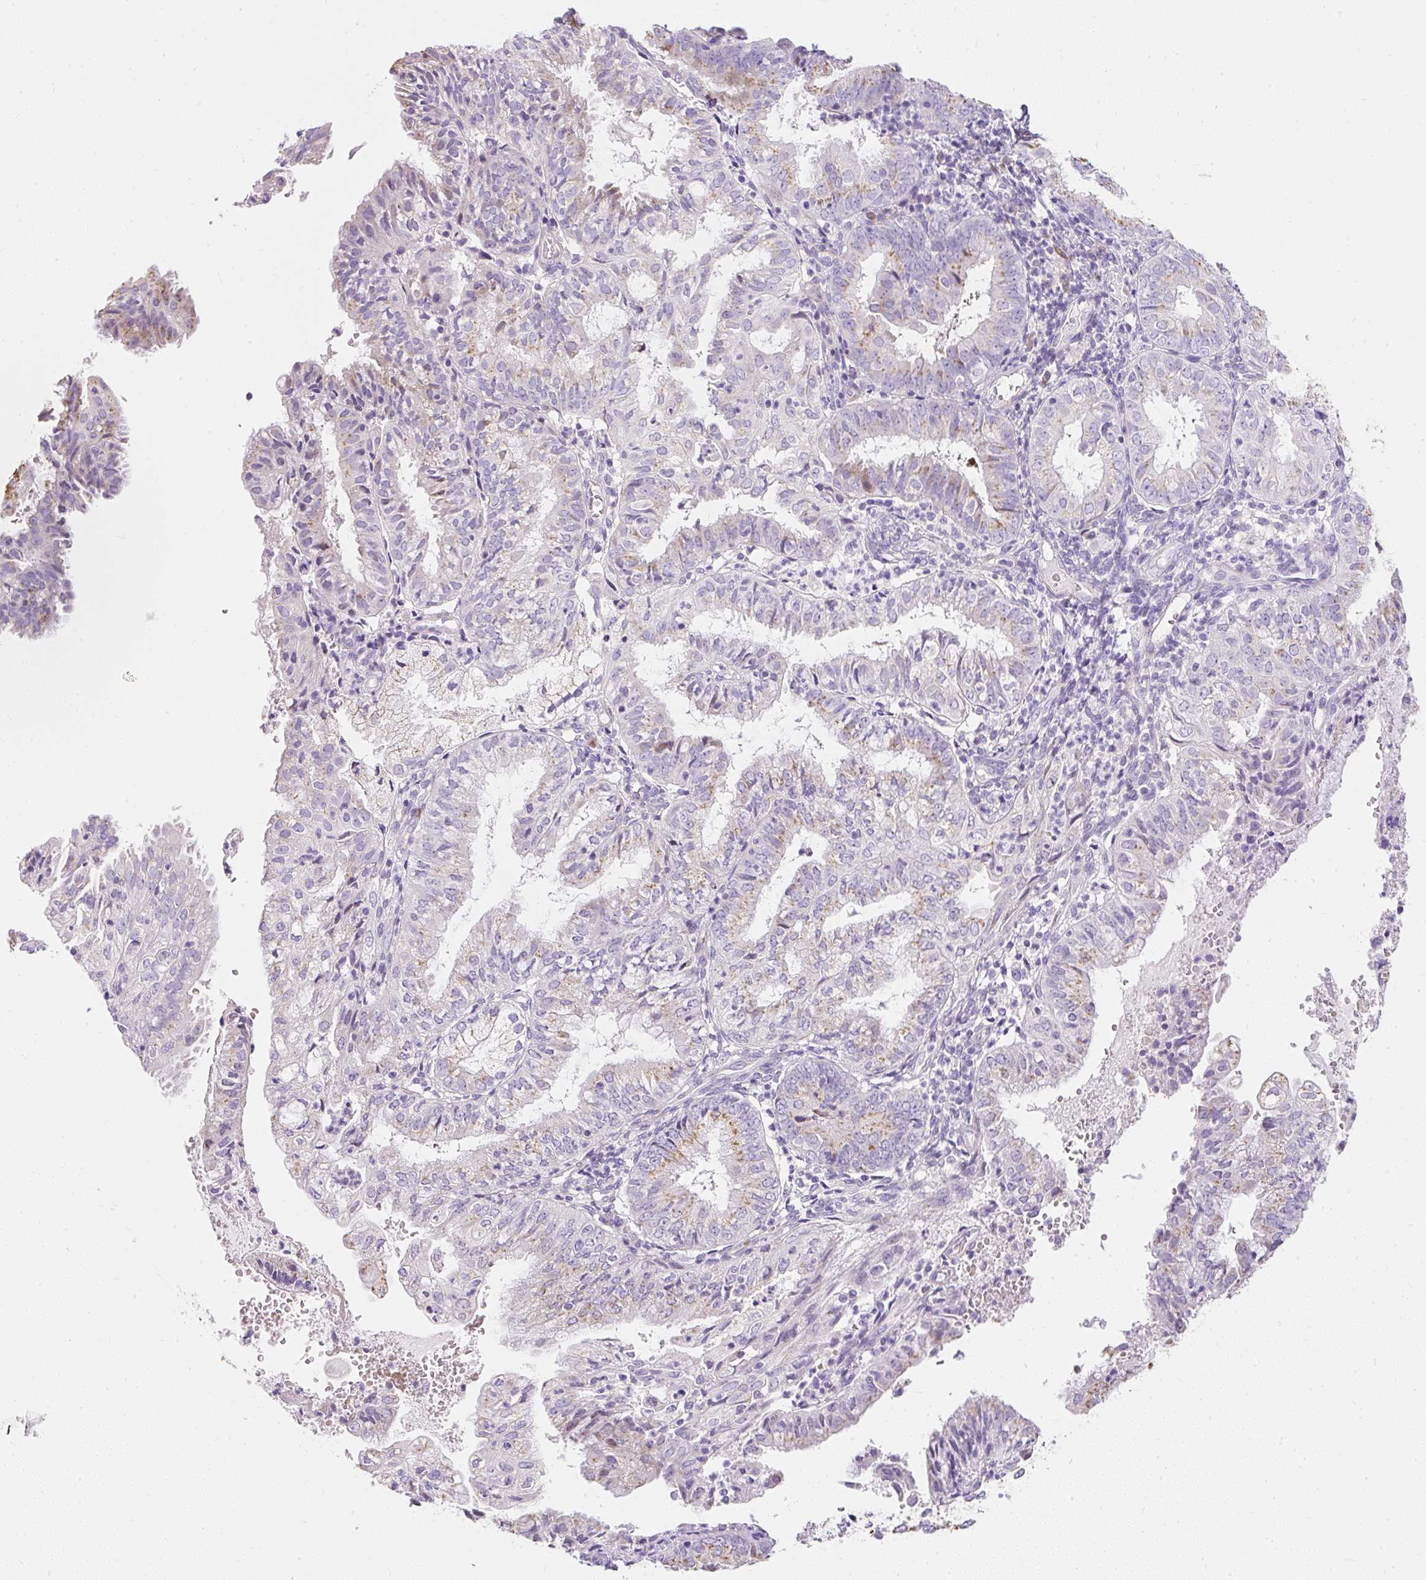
{"staining": {"intensity": "moderate", "quantity": "25%-75%", "location": "cytoplasmic/membranous"}, "tissue": "endometrial cancer", "cell_type": "Tumor cells", "image_type": "cancer", "snomed": [{"axis": "morphology", "description": "Adenocarcinoma, NOS"}, {"axis": "topography", "description": "Endometrium"}], "caption": "Immunohistochemistry staining of endometrial adenocarcinoma, which exhibits medium levels of moderate cytoplasmic/membranous staining in approximately 25%-75% of tumor cells indicating moderate cytoplasmic/membranous protein positivity. The staining was performed using DAB (3,3'-diaminobenzidine) (brown) for protein detection and nuclei were counterstained in hematoxylin (blue).", "gene": "DTX4", "patient": {"sex": "female", "age": 55}}